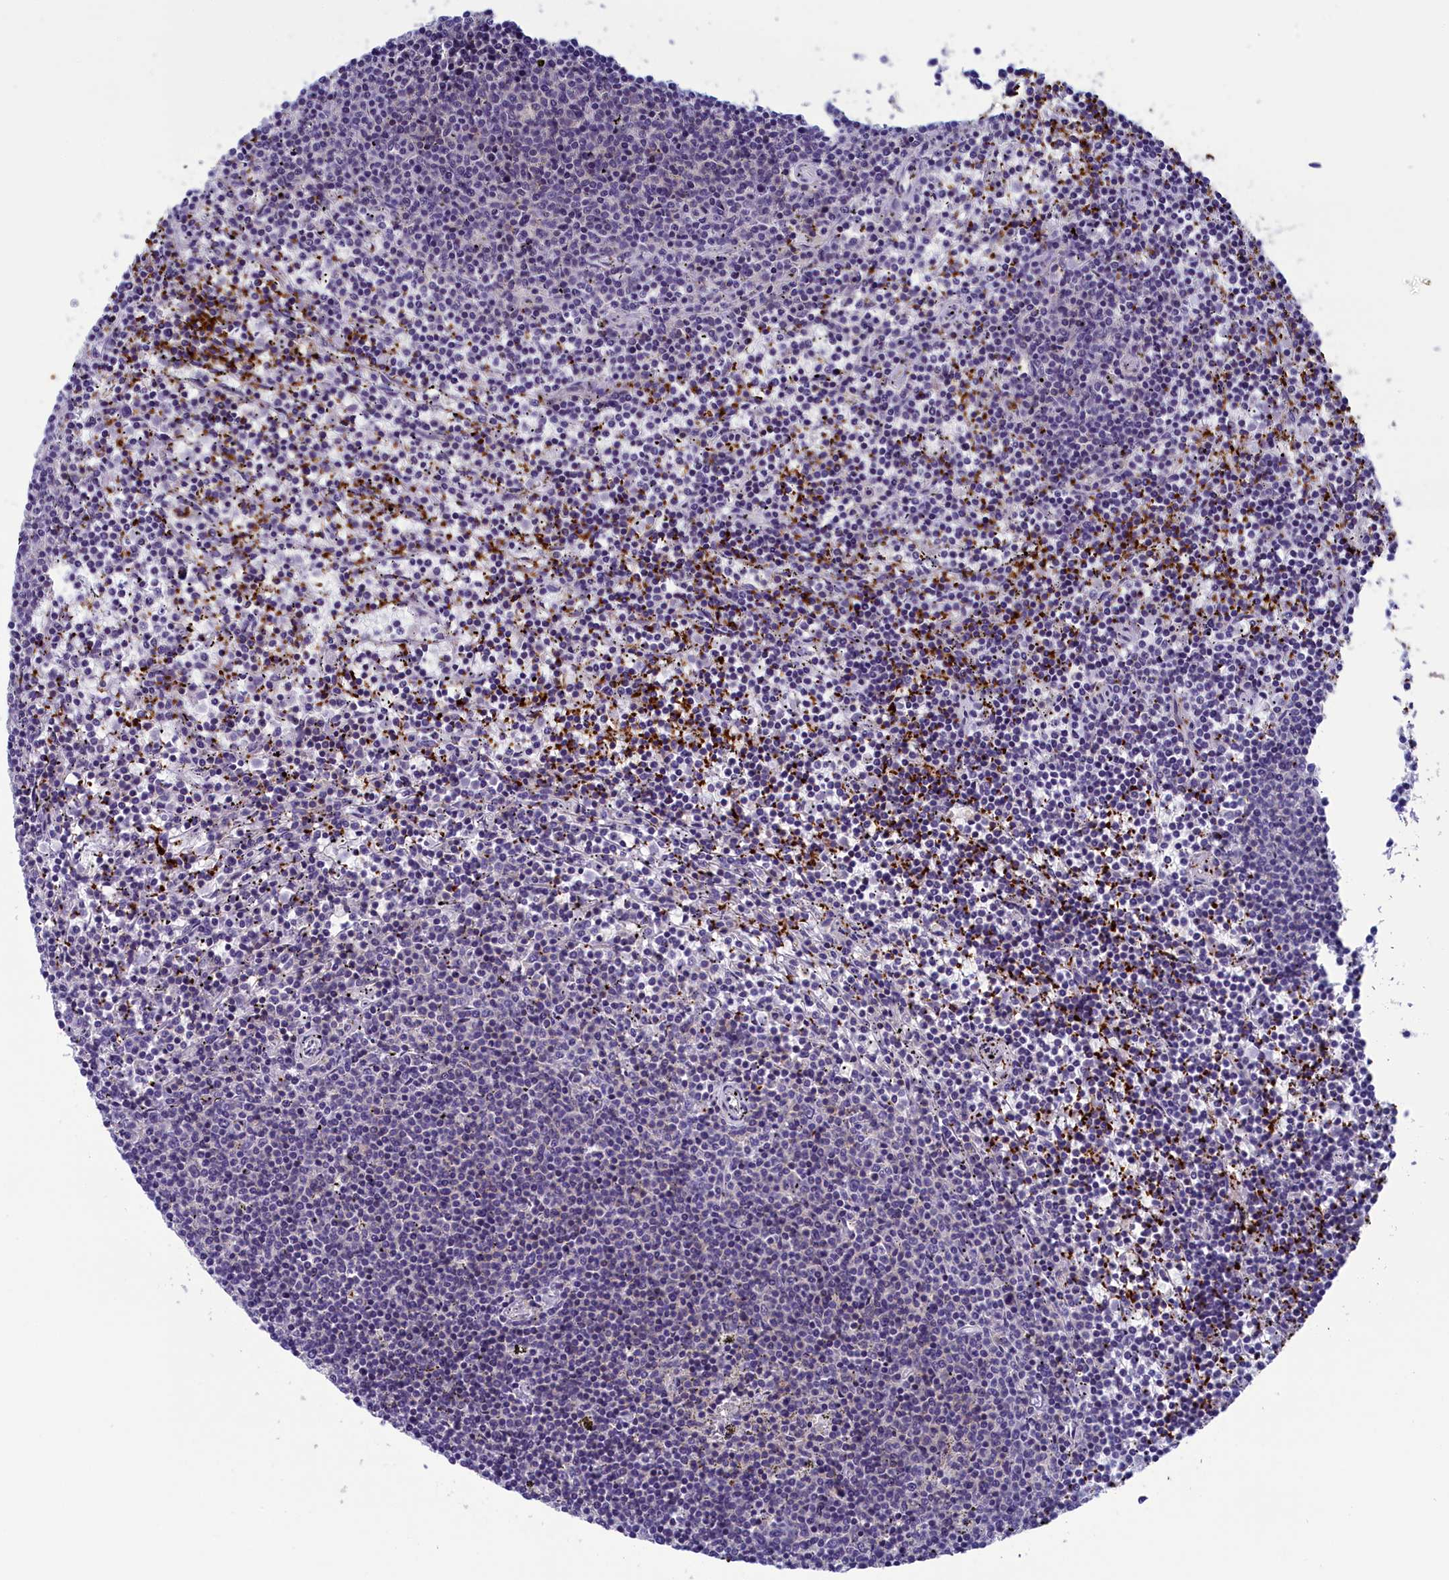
{"staining": {"intensity": "negative", "quantity": "none", "location": "none"}, "tissue": "lymphoma", "cell_type": "Tumor cells", "image_type": "cancer", "snomed": [{"axis": "morphology", "description": "Malignant lymphoma, non-Hodgkin's type, Low grade"}, {"axis": "topography", "description": "Spleen"}], "caption": "High magnification brightfield microscopy of lymphoma stained with DAB (3,3'-diaminobenzidine) (brown) and counterstained with hematoxylin (blue): tumor cells show no significant staining.", "gene": "AIFM2", "patient": {"sex": "female", "age": 50}}